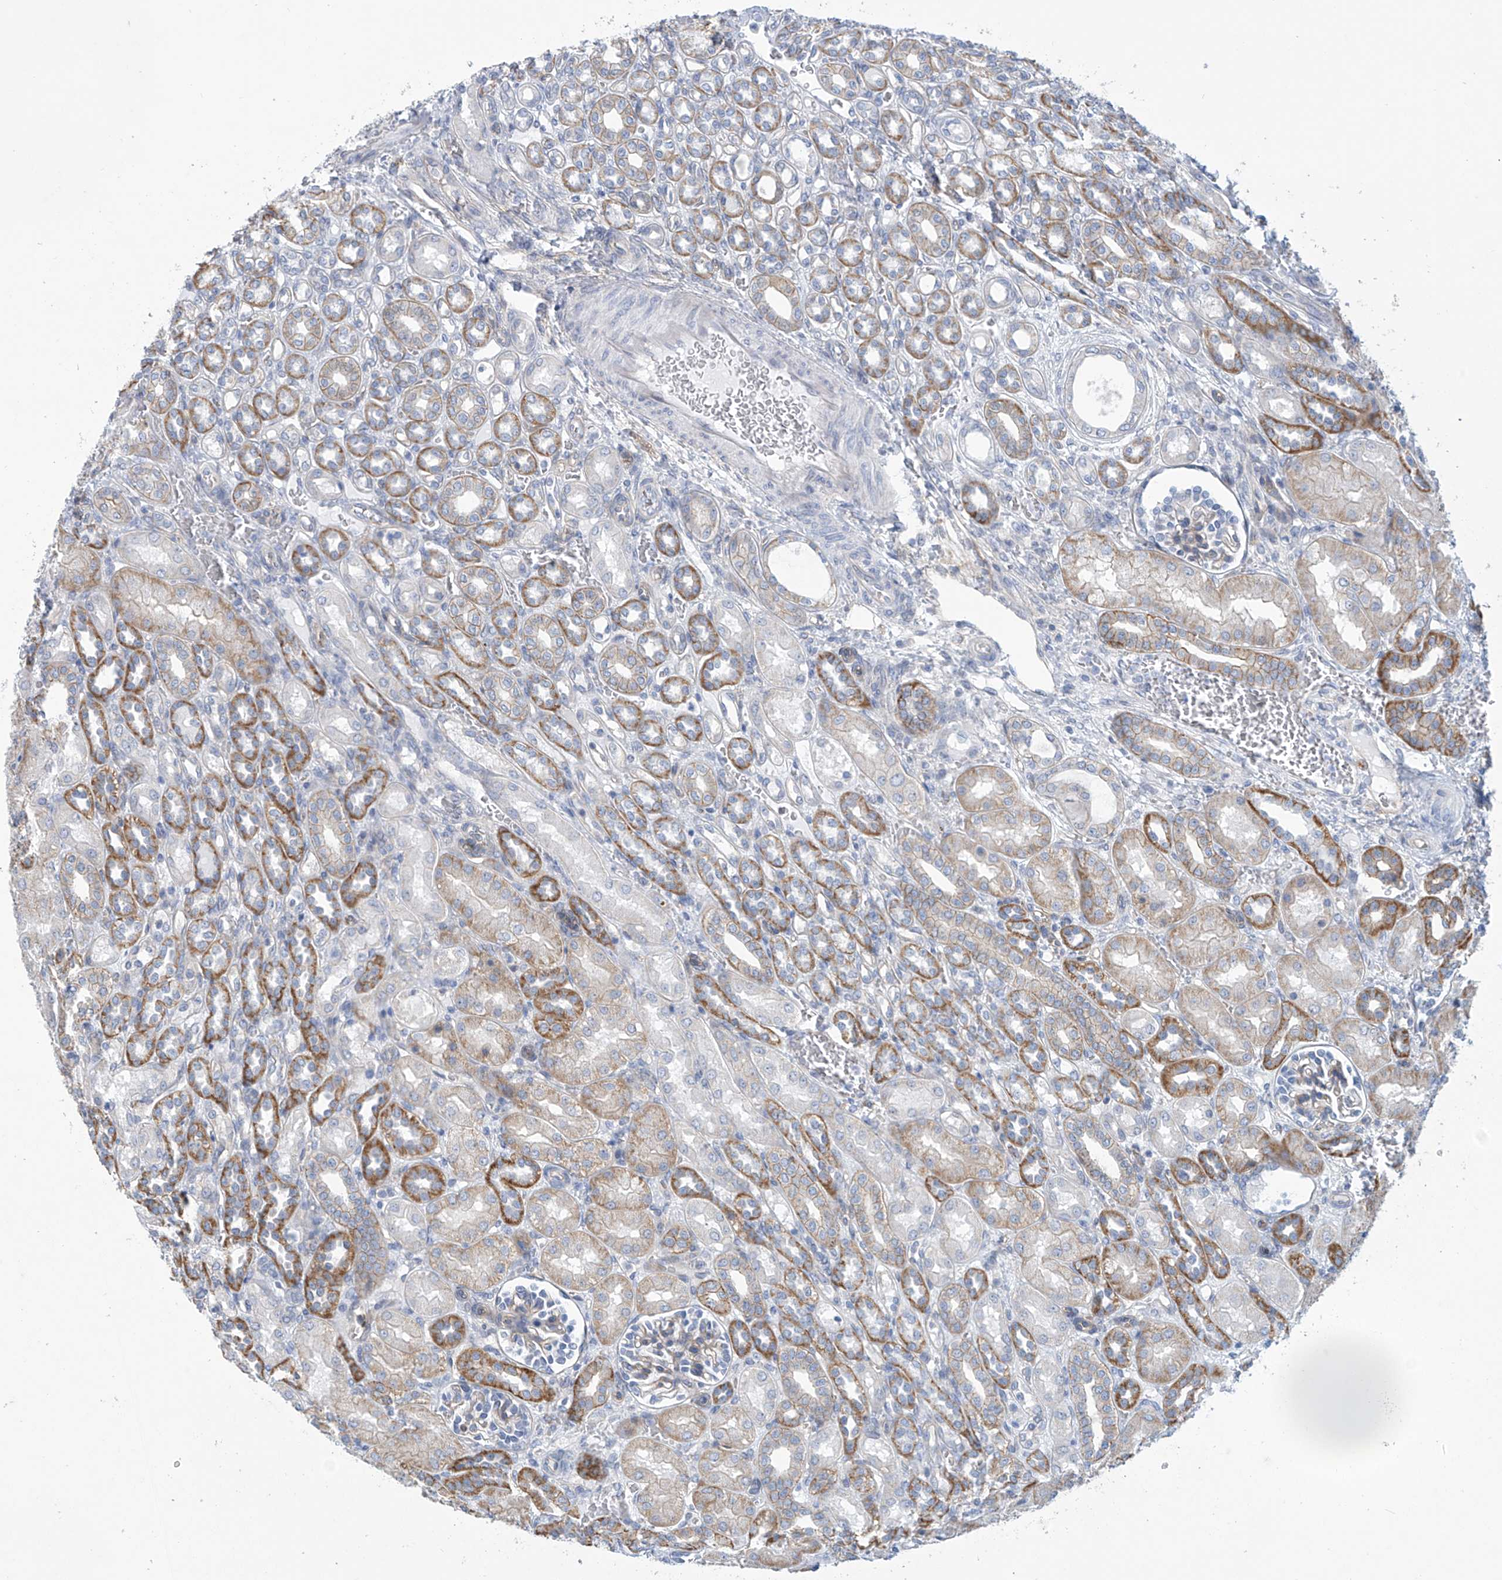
{"staining": {"intensity": "weak", "quantity": ">75%", "location": "cytoplasmic/membranous"}, "tissue": "kidney", "cell_type": "Cells in glomeruli", "image_type": "normal", "snomed": [{"axis": "morphology", "description": "Normal tissue, NOS"}, {"axis": "morphology", "description": "Neoplasm, malignant, NOS"}, {"axis": "topography", "description": "Kidney"}], "caption": "Weak cytoplasmic/membranous positivity for a protein is identified in approximately >75% of cells in glomeruli of unremarkable kidney using IHC.", "gene": "ABHD13", "patient": {"sex": "female", "age": 1}}